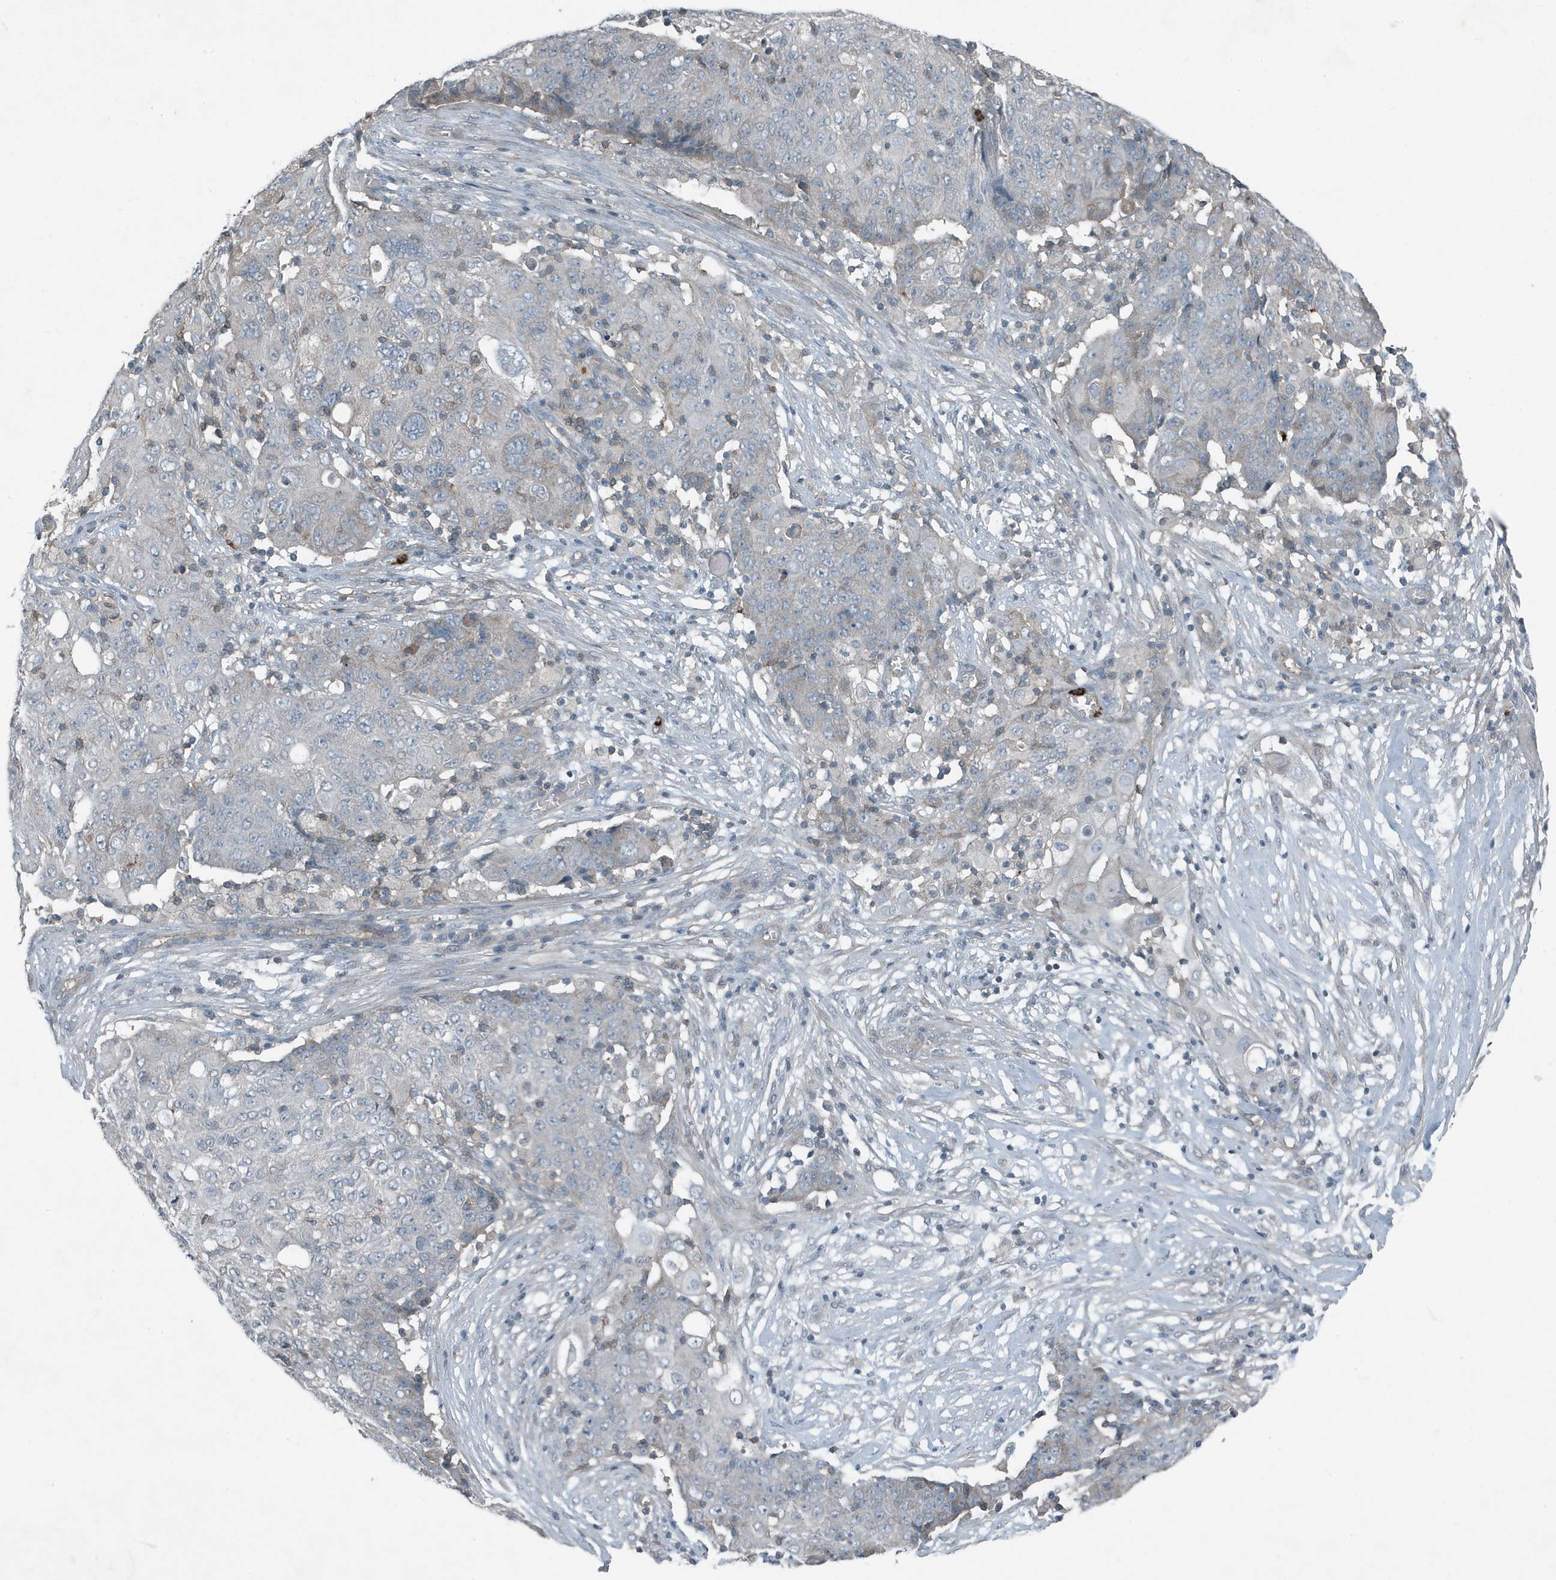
{"staining": {"intensity": "negative", "quantity": "none", "location": "none"}, "tissue": "ovarian cancer", "cell_type": "Tumor cells", "image_type": "cancer", "snomed": [{"axis": "morphology", "description": "Carcinoma, endometroid"}, {"axis": "topography", "description": "Ovary"}], "caption": "Immunohistochemistry histopathology image of neoplastic tissue: human ovarian endometroid carcinoma stained with DAB demonstrates no significant protein staining in tumor cells.", "gene": "DAPP1", "patient": {"sex": "female", "age": 42}}